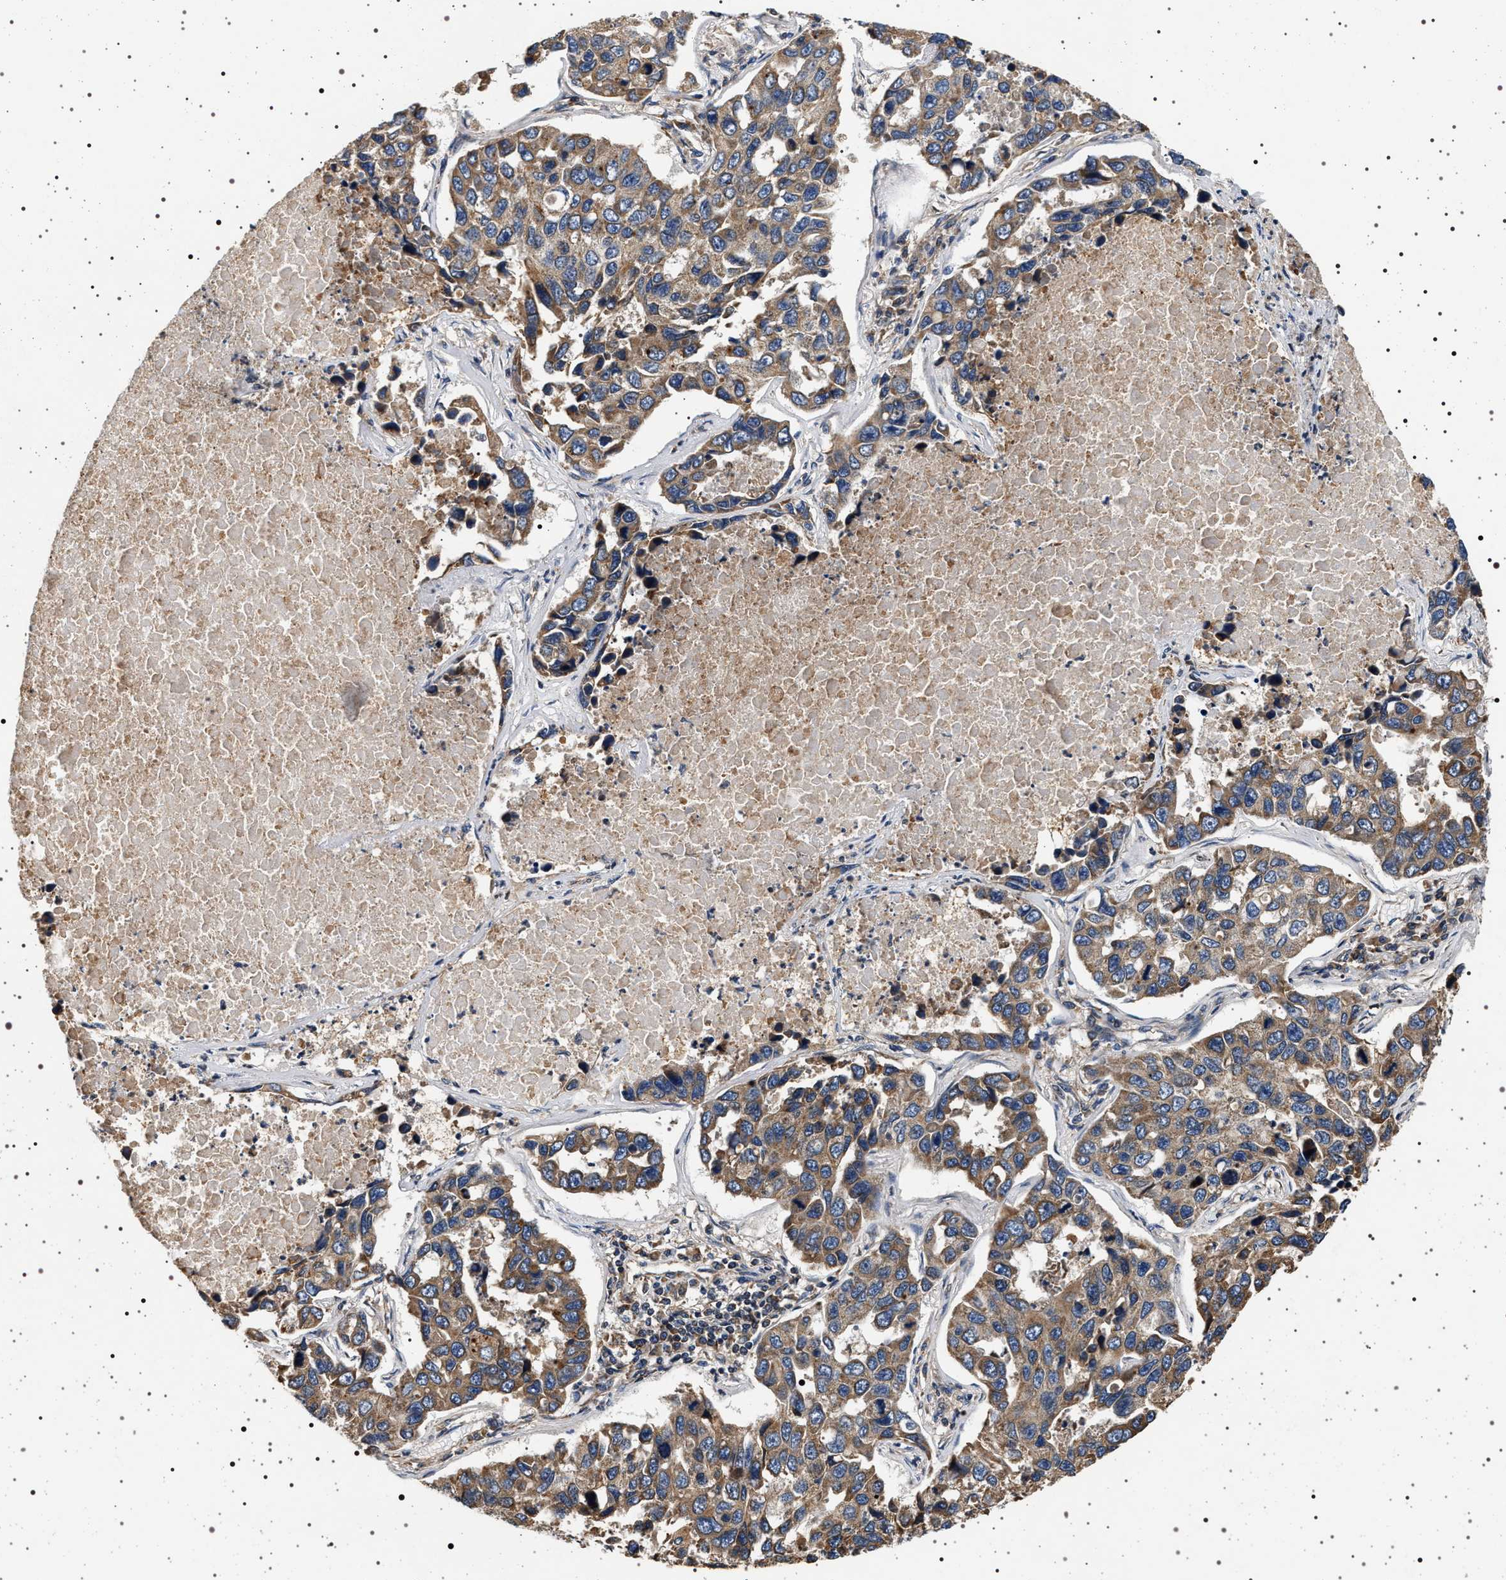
{"staining": {"intensity": "moderate", "quantity": ">75%", "location": "cytoplasmic/membranous"}, "tissue": "lung cancer", "cell_type": "Tumor cells", "image_type": "cancer", "snomed": [{"axis": "morphology", "description": "Adenocarcinoma, NOS"}, {"axis": "topography", "description": "Lung"}], "caption": "IHC of adenocarcinoma (lung) displays medium levels of moderate cytoplasmic/membranous positivity in approximately >75% of tumor cells.", "gene": "DCBLD2", "patient": {"sex": "male", "age": 64}}